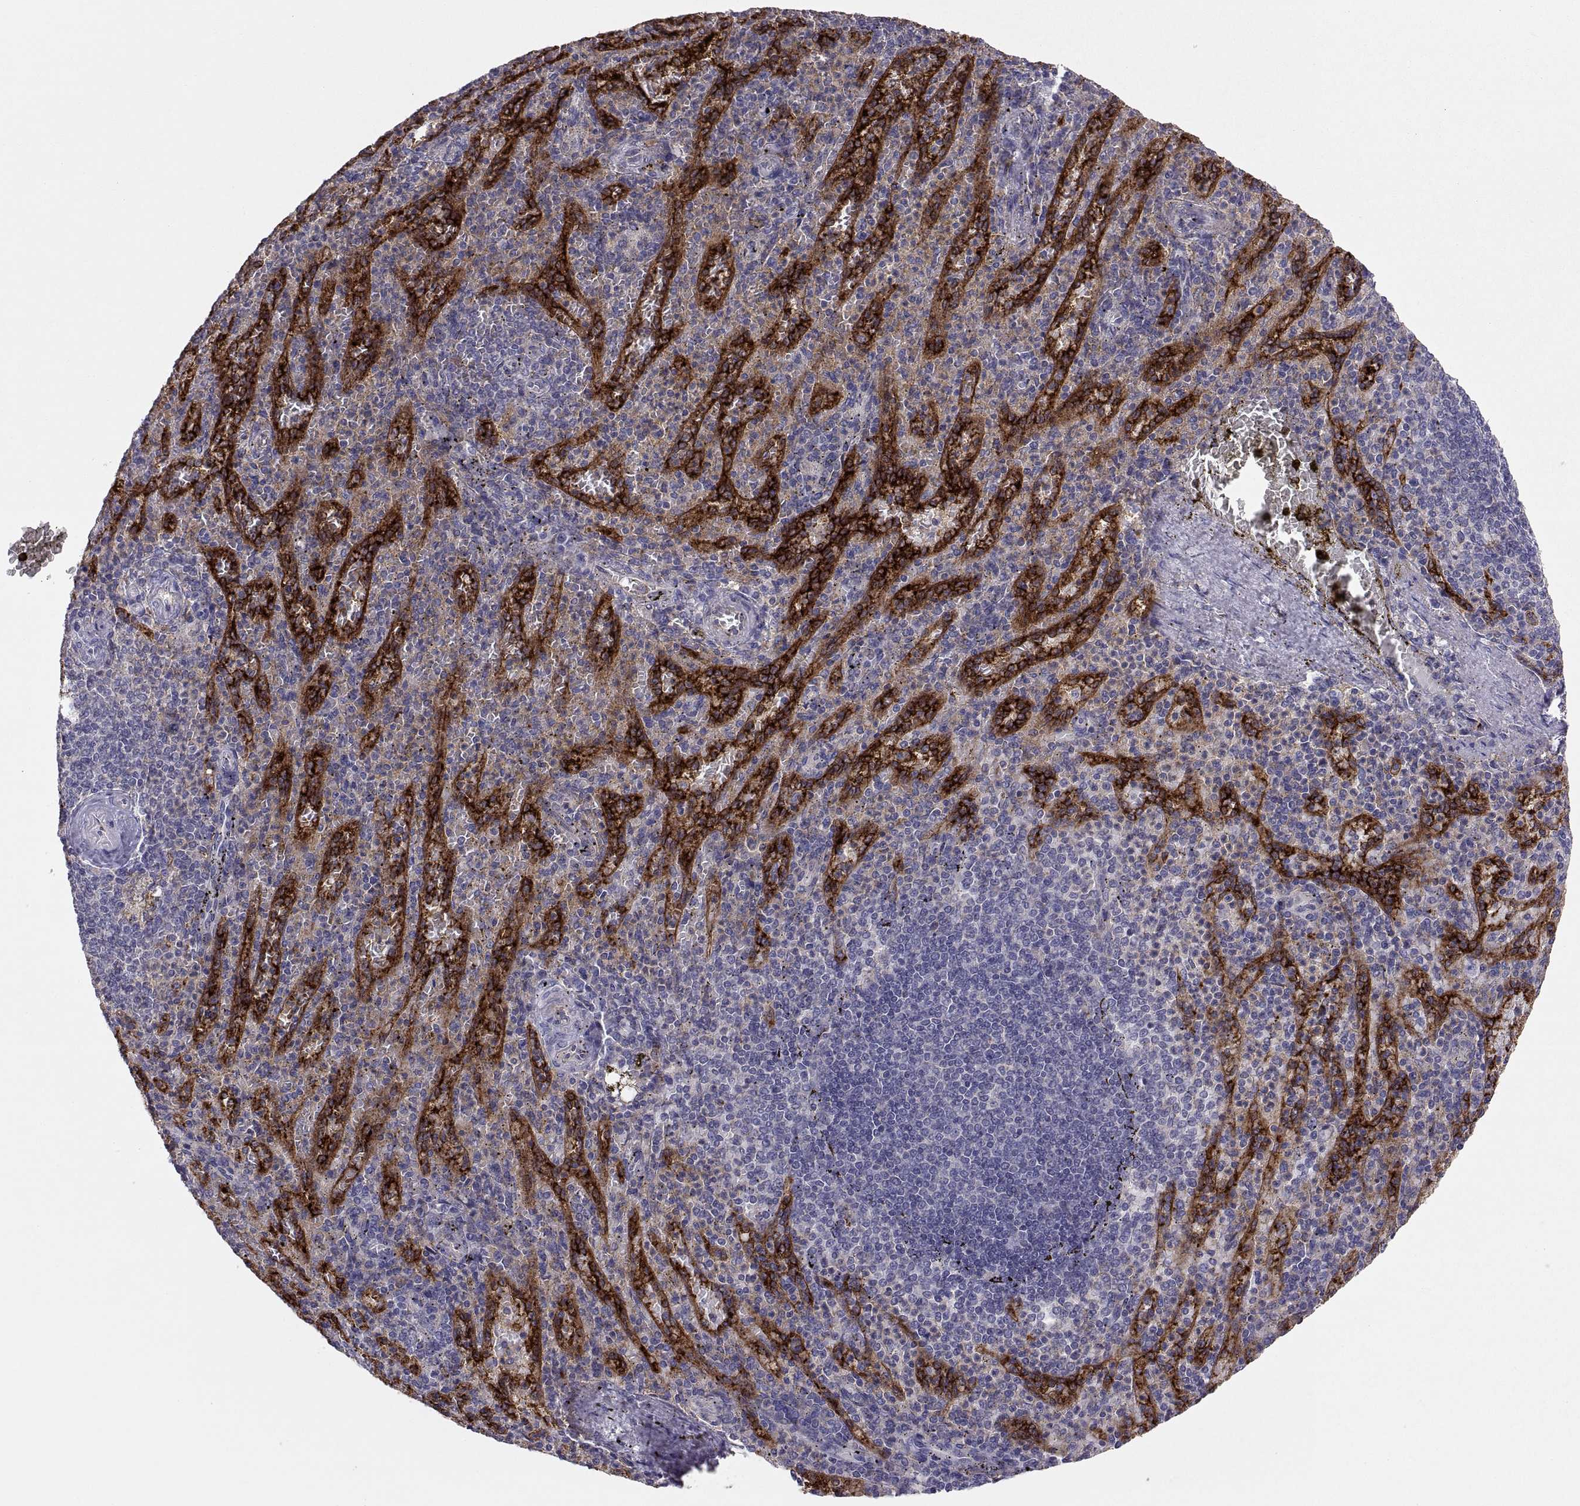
{"staining": {"intensity": "negative", "quantity": "none", "location": "none"}, "tissue": "spleen", "cell_type": "Cells in red pulp", "image_type": "normal", "snomed": [{"axis": "morphology", "description": "Normal tissue, NOS"}, {"axis": "topography", "description": "Spleen"}], "caption": "The histopathology image reveals no staining of cells in red pulp in normal spleen.", "gene": "RALB", "patient": {"sex": "female", "age": 74}}